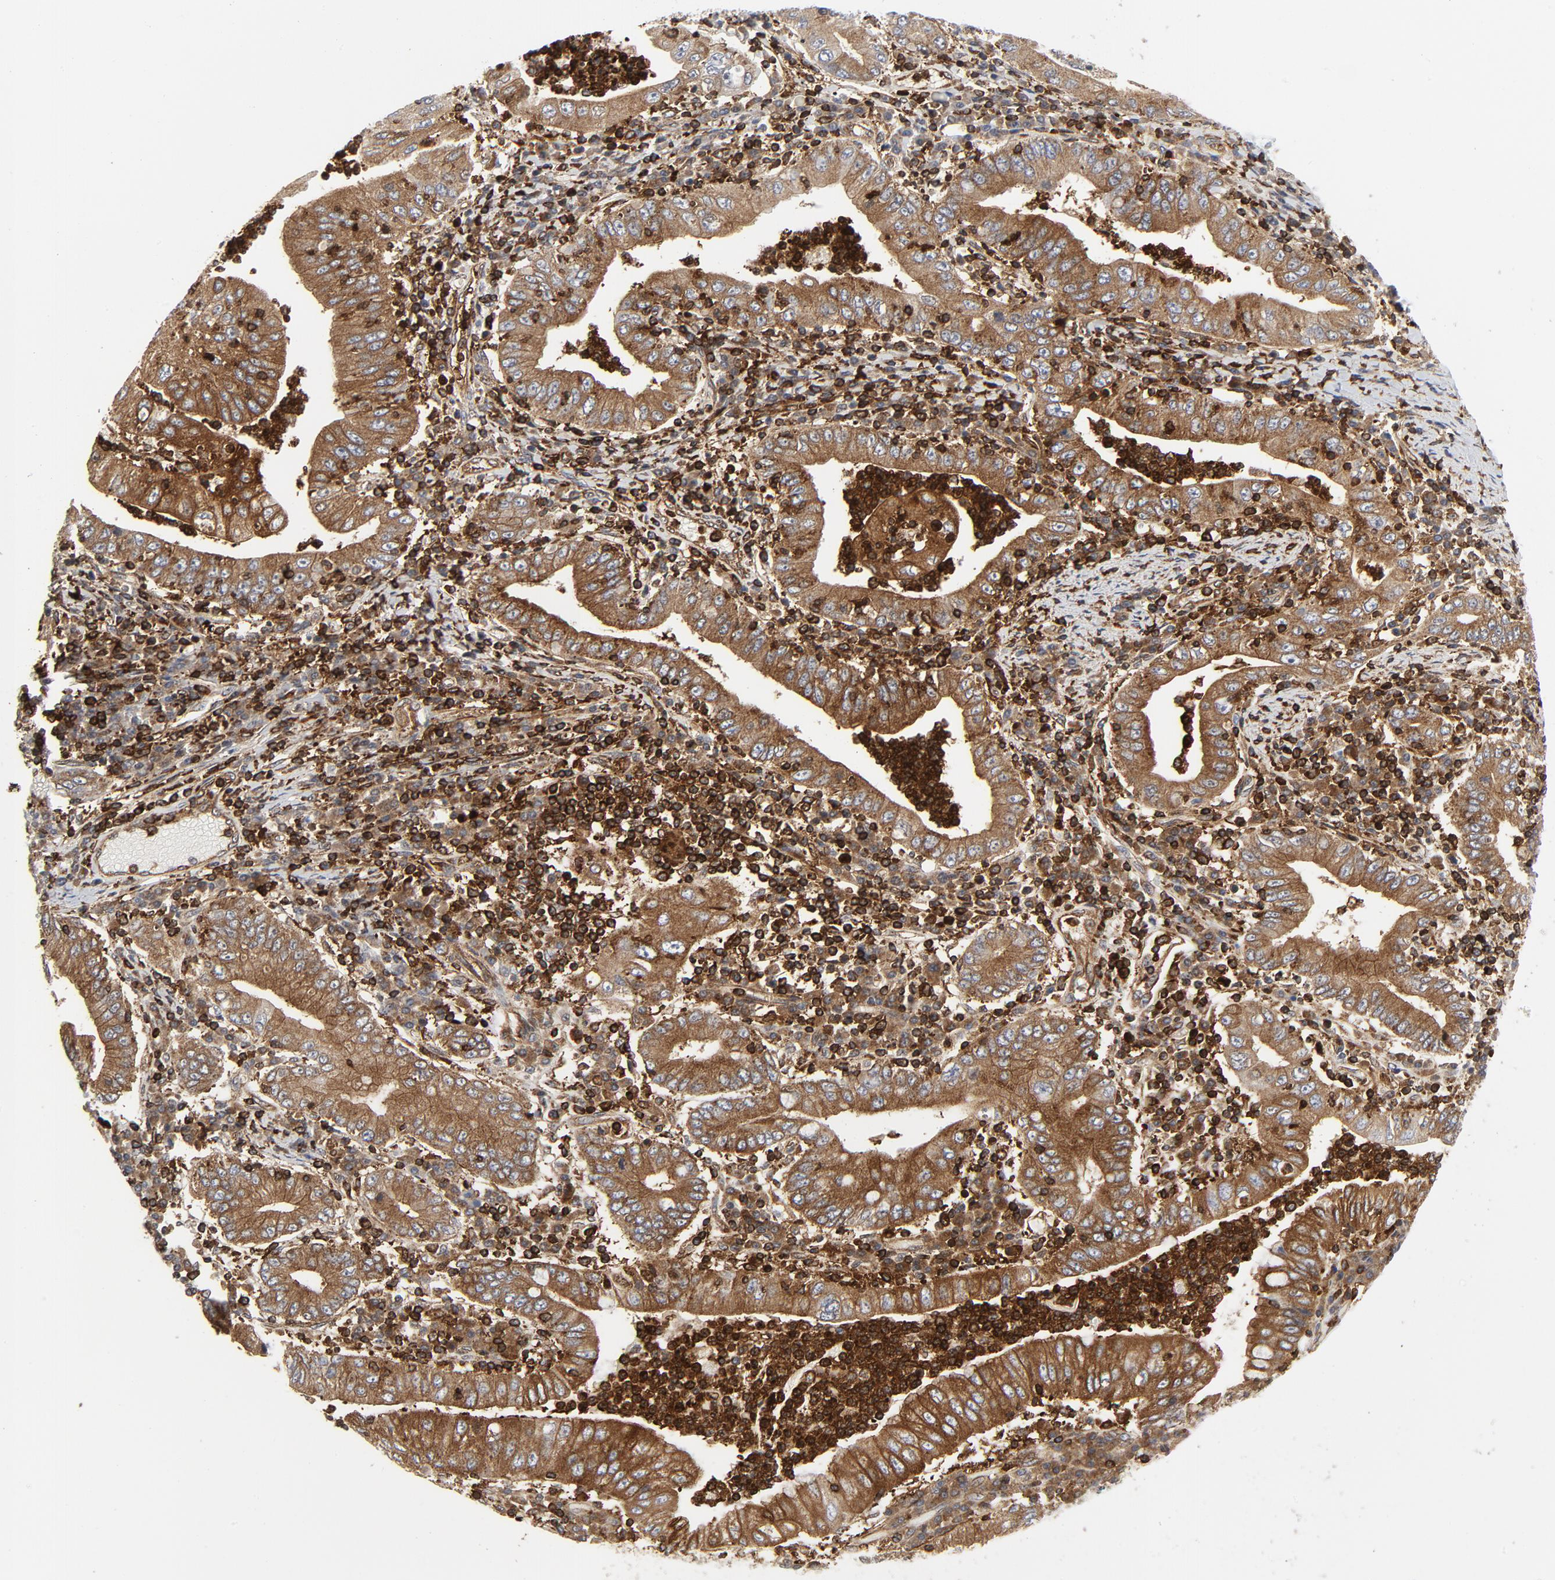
{"staining": {"intensity": "moderate", "quantity": ">75%", "location": "cytoplasmic/membranous"}, "tissue": "stomach cancer", "cell_type": "Tumor cells", "image_type": "cancer", "snomed": [{"axis": "morphology", "description": "Normal tissue, NOS"}, {"axis": "morphology", "description": "Adenocarcinoma, NOS"}, {"axis": "topography", "description": "Esophagus"}, {"axis": "topography", "description": "Stomach, upper"}, {"axis": "topography", "description": "Peripheral nerve tissue"}], "caption": "About >75% of tumor cells in human stomach cancer (adenocarcinoma) show moderate cytoplasmic/membranous protein positivity as visualized by brown immunohistochemical staining.", "gene": "YES1", "patient": {"sex": "male", "age": 62}}